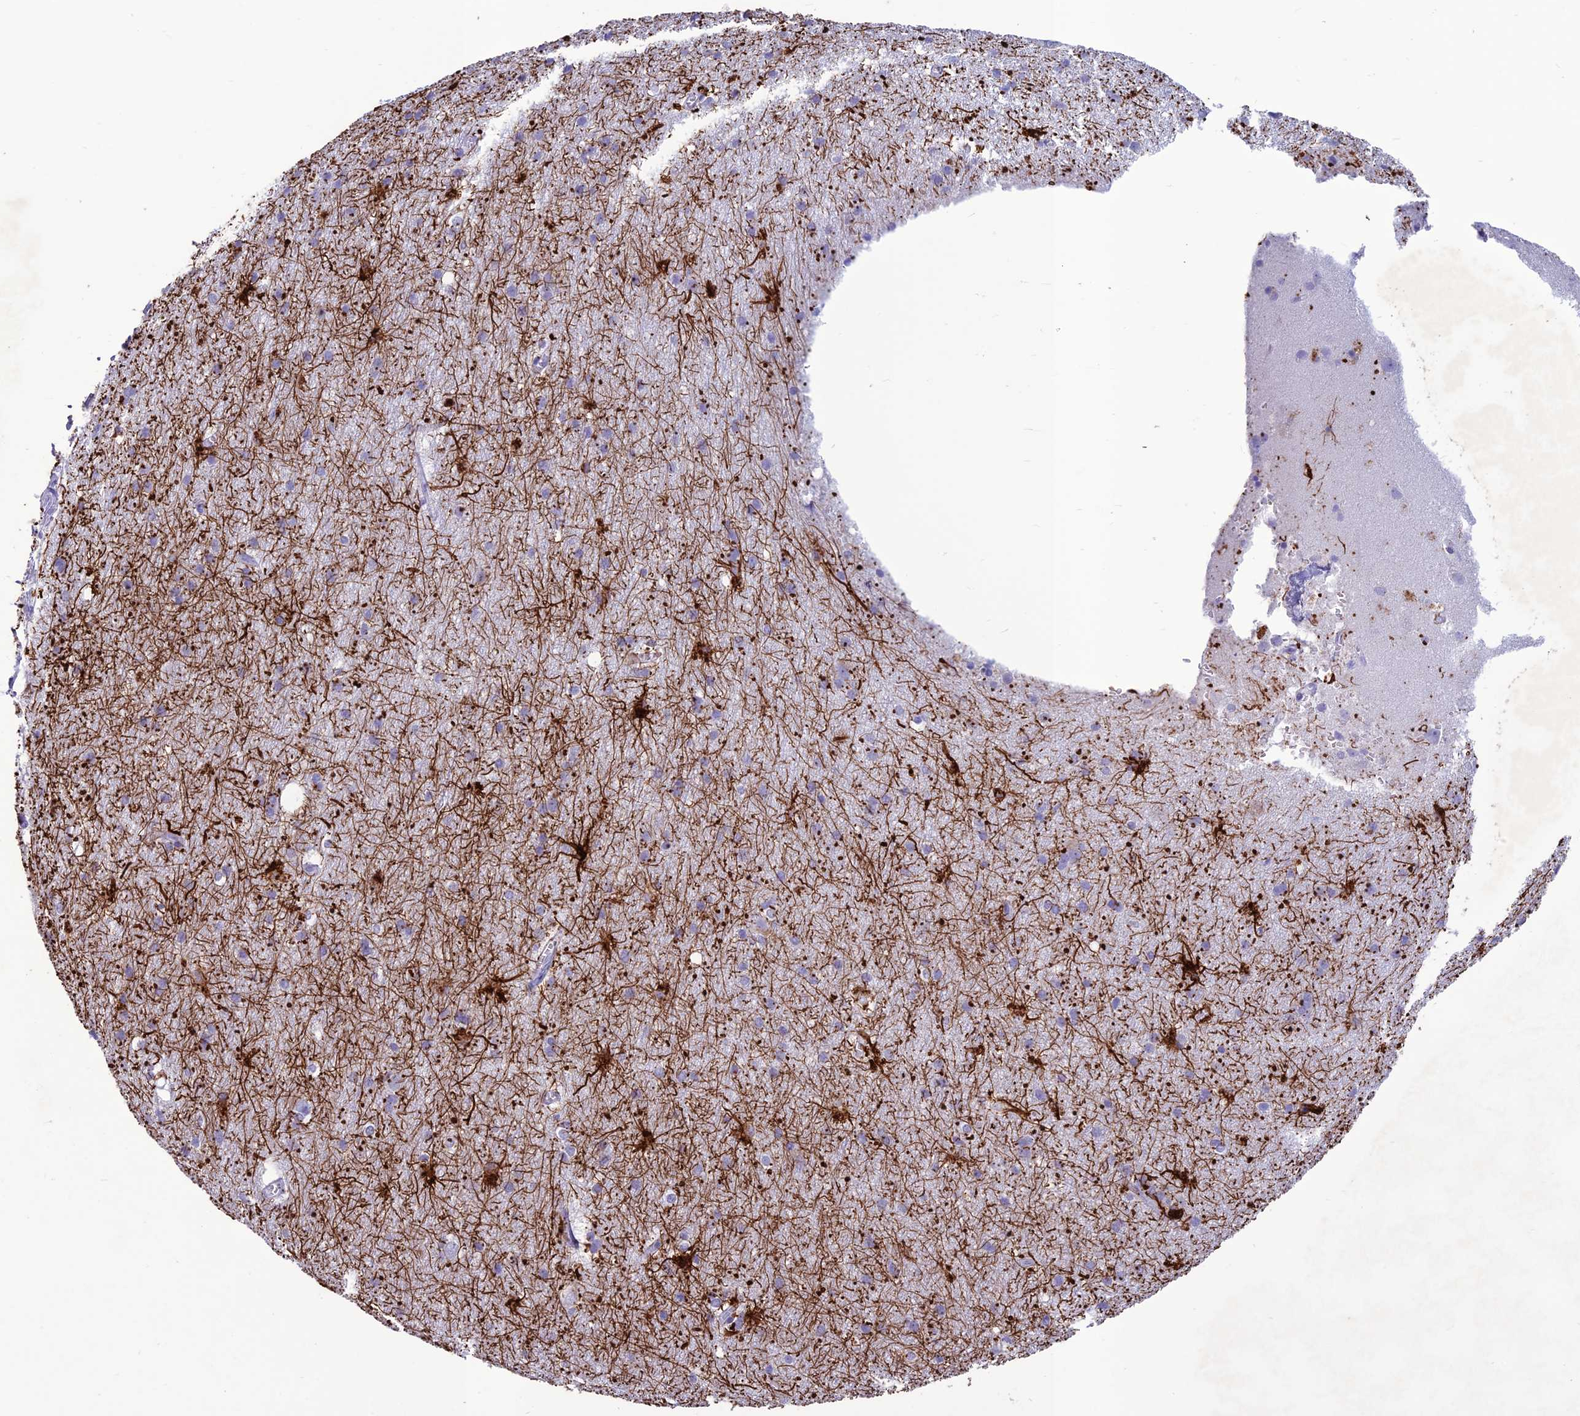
{"staining": {"intensity": "negative", "quantity": "none", "location": "none"}, "tissue": "cerebral cortex", "cell_type": "Endothelial cells", "image_type": "normal", "snomed": [{"axis": "morphology", "description": "Normal tissue, NOS"}, {"axis": "topography", "description": "Cerebral cortex"}], "caption": "Cerebral cortex stained for a protein using immunohistochemistry (IHC) shows no positivity endothelial cells.", "gene": "IFT172", "patient": {"sex": "male", "age": 54}}